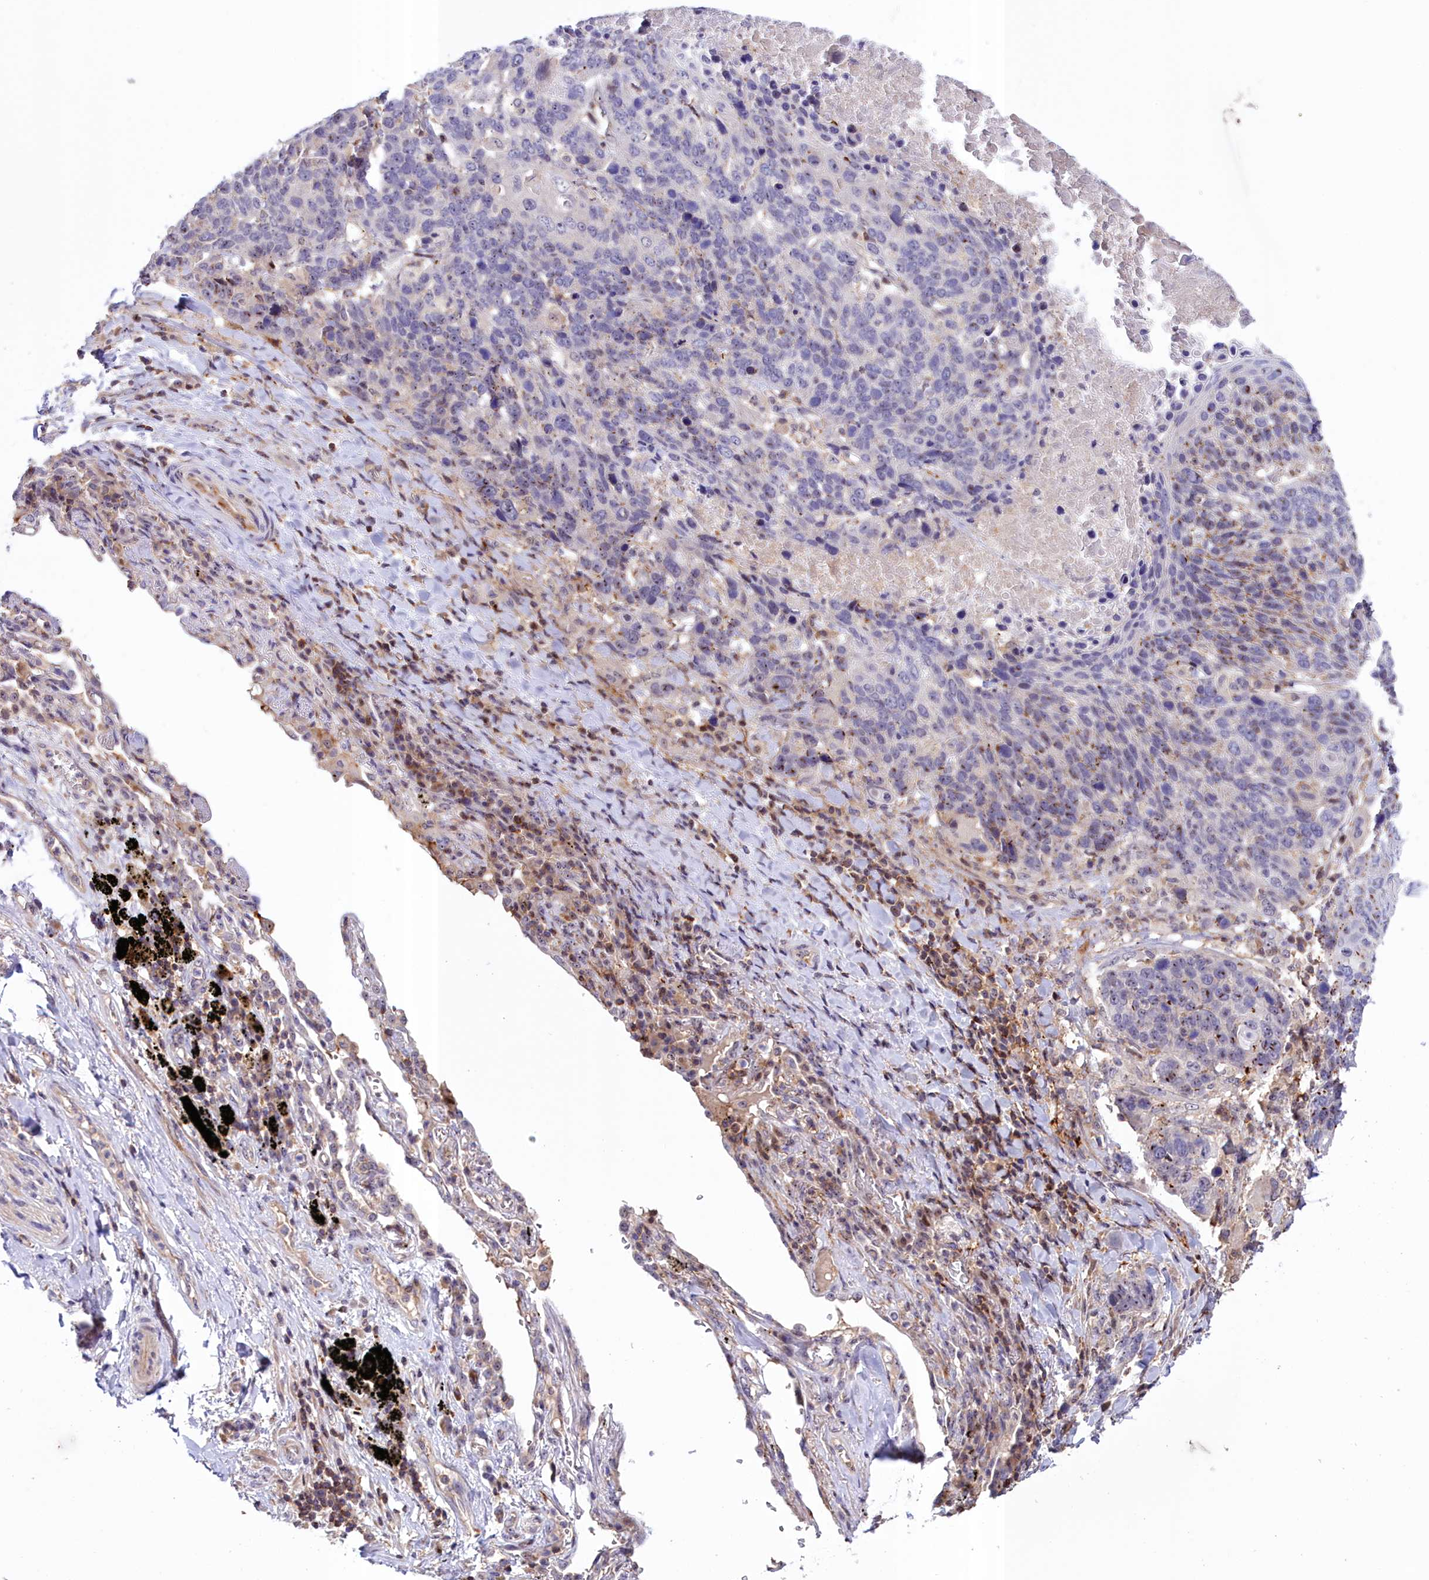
{"staining": {"intensity": "moderate", "quantity": "<25%", "location": "nuclear"}, "tissue": "lung cancer", "cell_type": "Tumor cells", "image_type": "cancer", "snomed": [{"axis": "morphology", "description": "Squamous cell carcinoma, NOS"}, {"axis": "topography", "description": "Lung"}], "caption": "Lung cancer tissue reveals moderate nuclear positivity in approximately <25% of tumor cells", "gene": "NEURL4", "patient": {"sex": "male", "age": 66}}